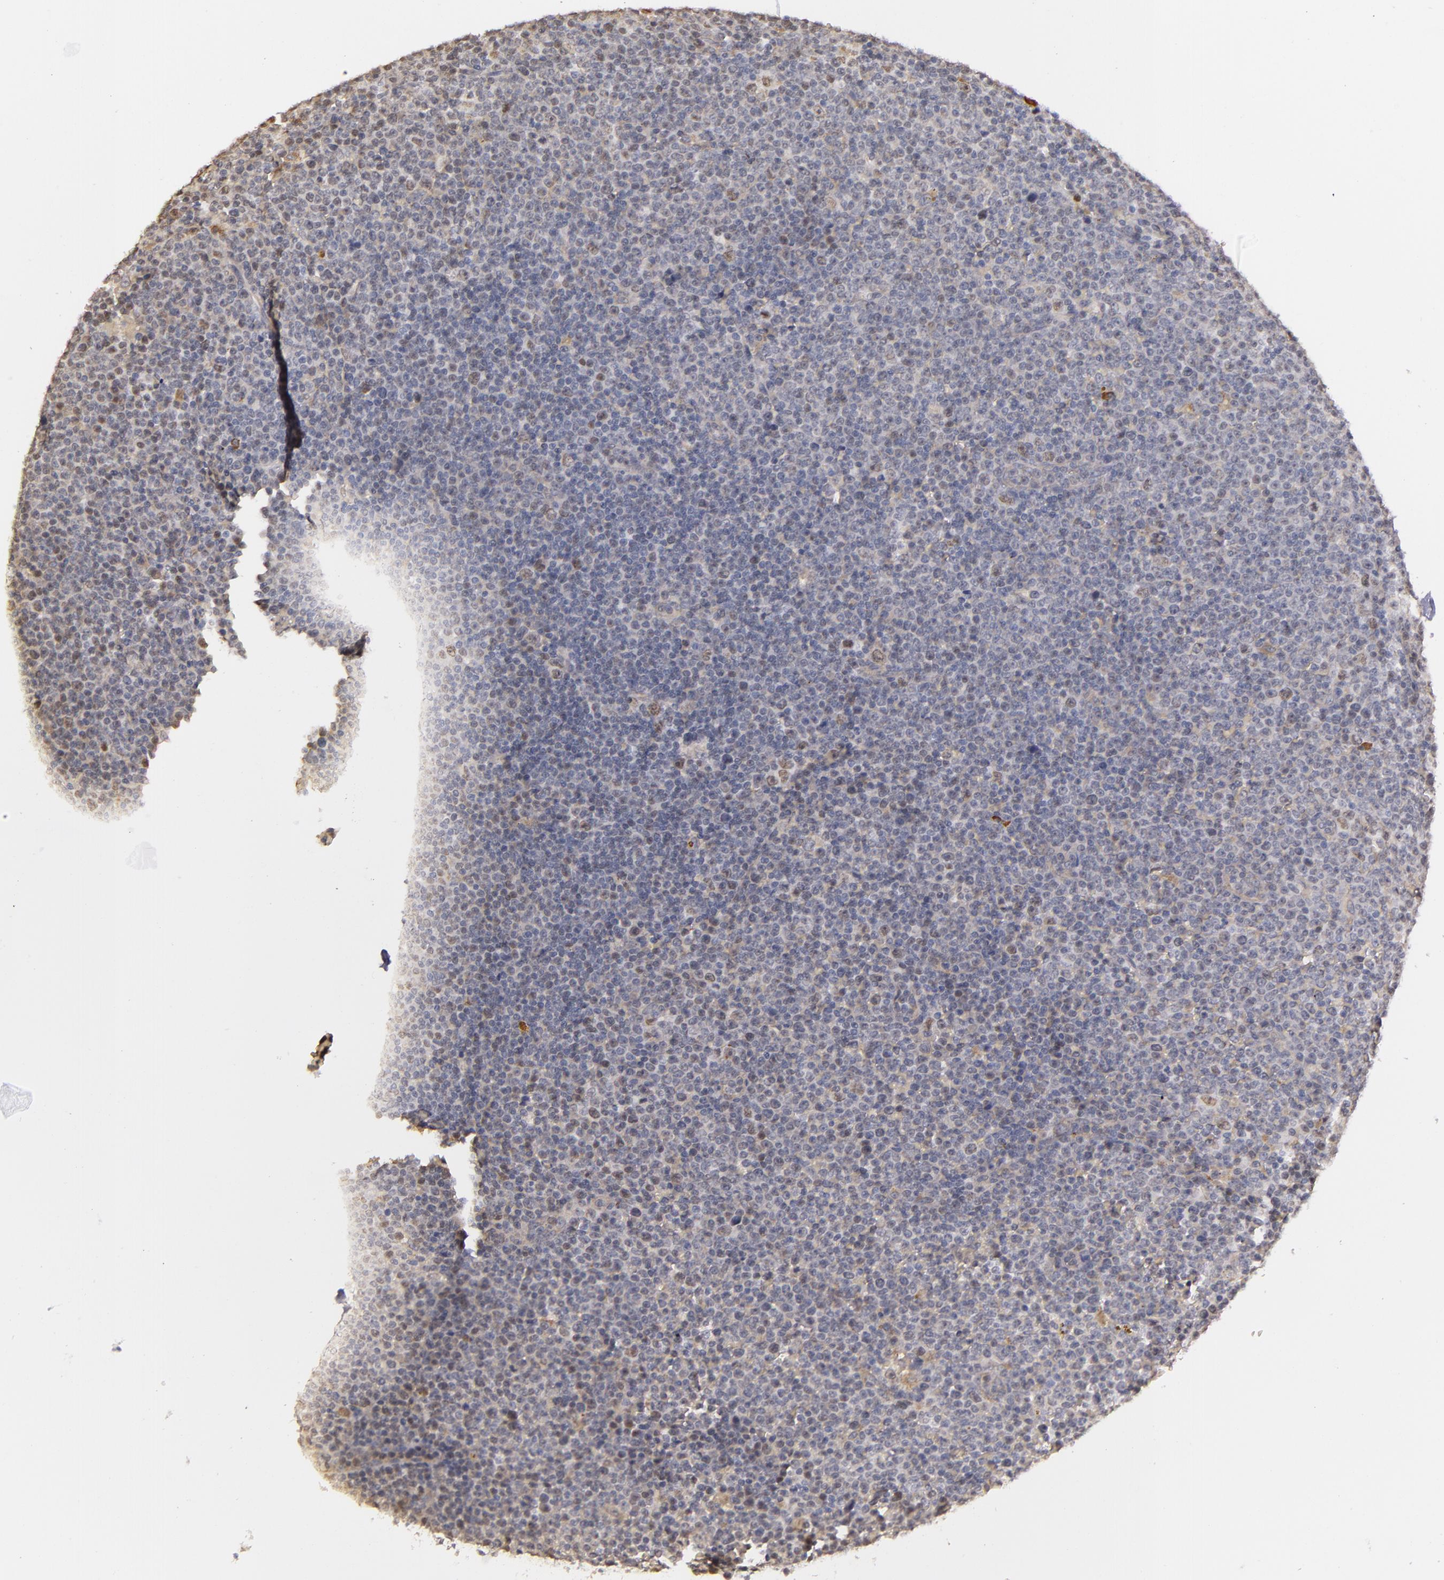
{"staining": {"intensity": "weak", "quantity": "<25%", "location": "nuclear"}, "tissue": "lymphoma", "cell_type": "Tumor cells", "image_type": "cancer", "snomed": [{"axis": "morphology", "description": "Malignant lymphoma, non-Hodgkin's type, Low grade"}, {"axis": "topography", "description": "Lymph node"}], "caption": "Immunohistochemical staining of malignant lymphoma, non-Hodgkin's type (low-grade) reveals no significant positivity in tumor cells.", "gene": "SYTL4", "patient": {"sex": "male", "age": 50}}